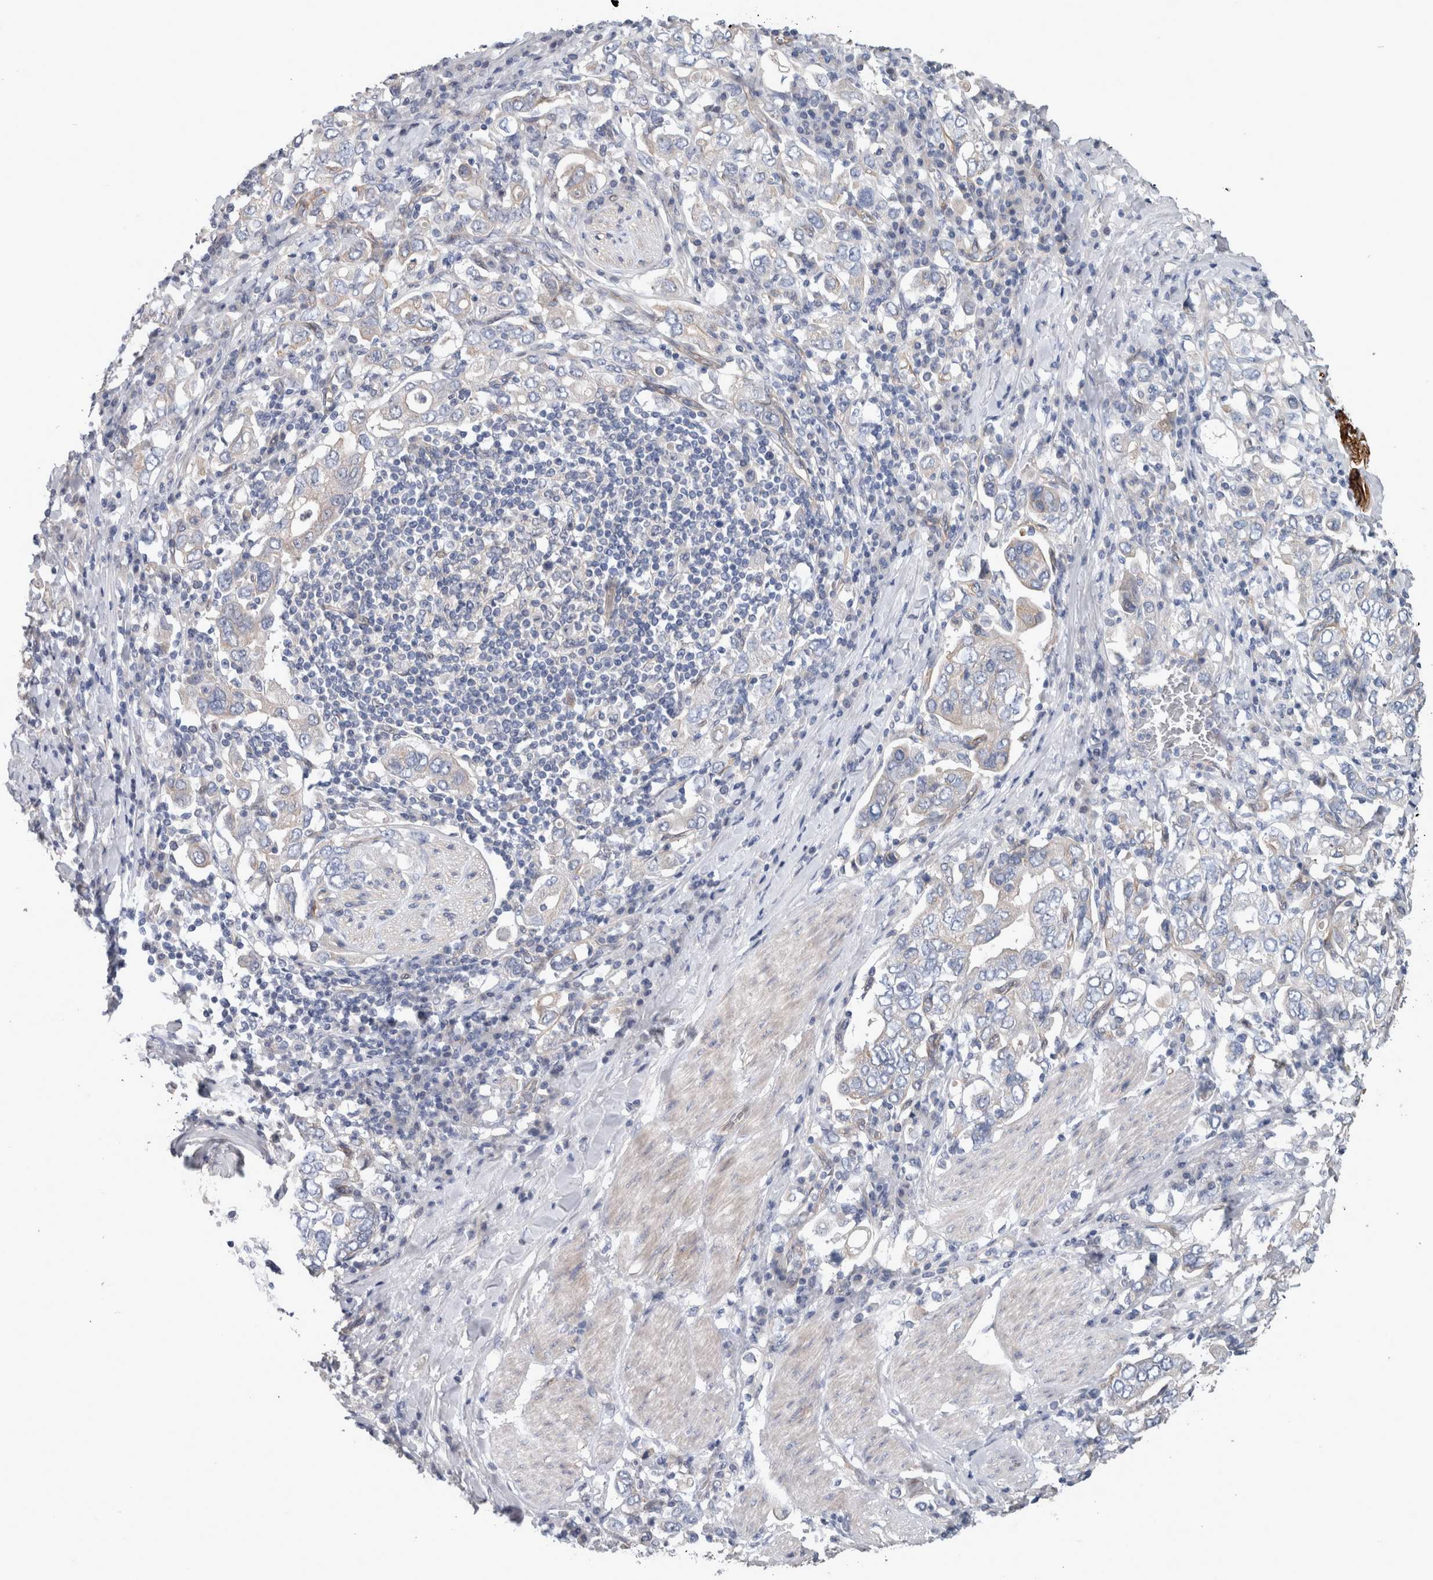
{"staining": {"intensity": "negative", "quantity": "none", "location": "none"}, "tissue": "stomach cancer", "cell_type": "Tumor cells", "image_type": "cancer", "snomed": [{"axis": "morphology", "description": "Adenocarcinoma, NOS"}, {"axis": "topography", "description": "Stomach, upper"}], "caption": "Immunohistochemical staining of stomach adenocarcinoma displays no significant staining in tumor cells. (DAB immunohistochemistry (IHC) visualized using brightfield microscopy, high magnification).", "gene": "BCAM", "patient": {"sex": "male", "age": 62}}